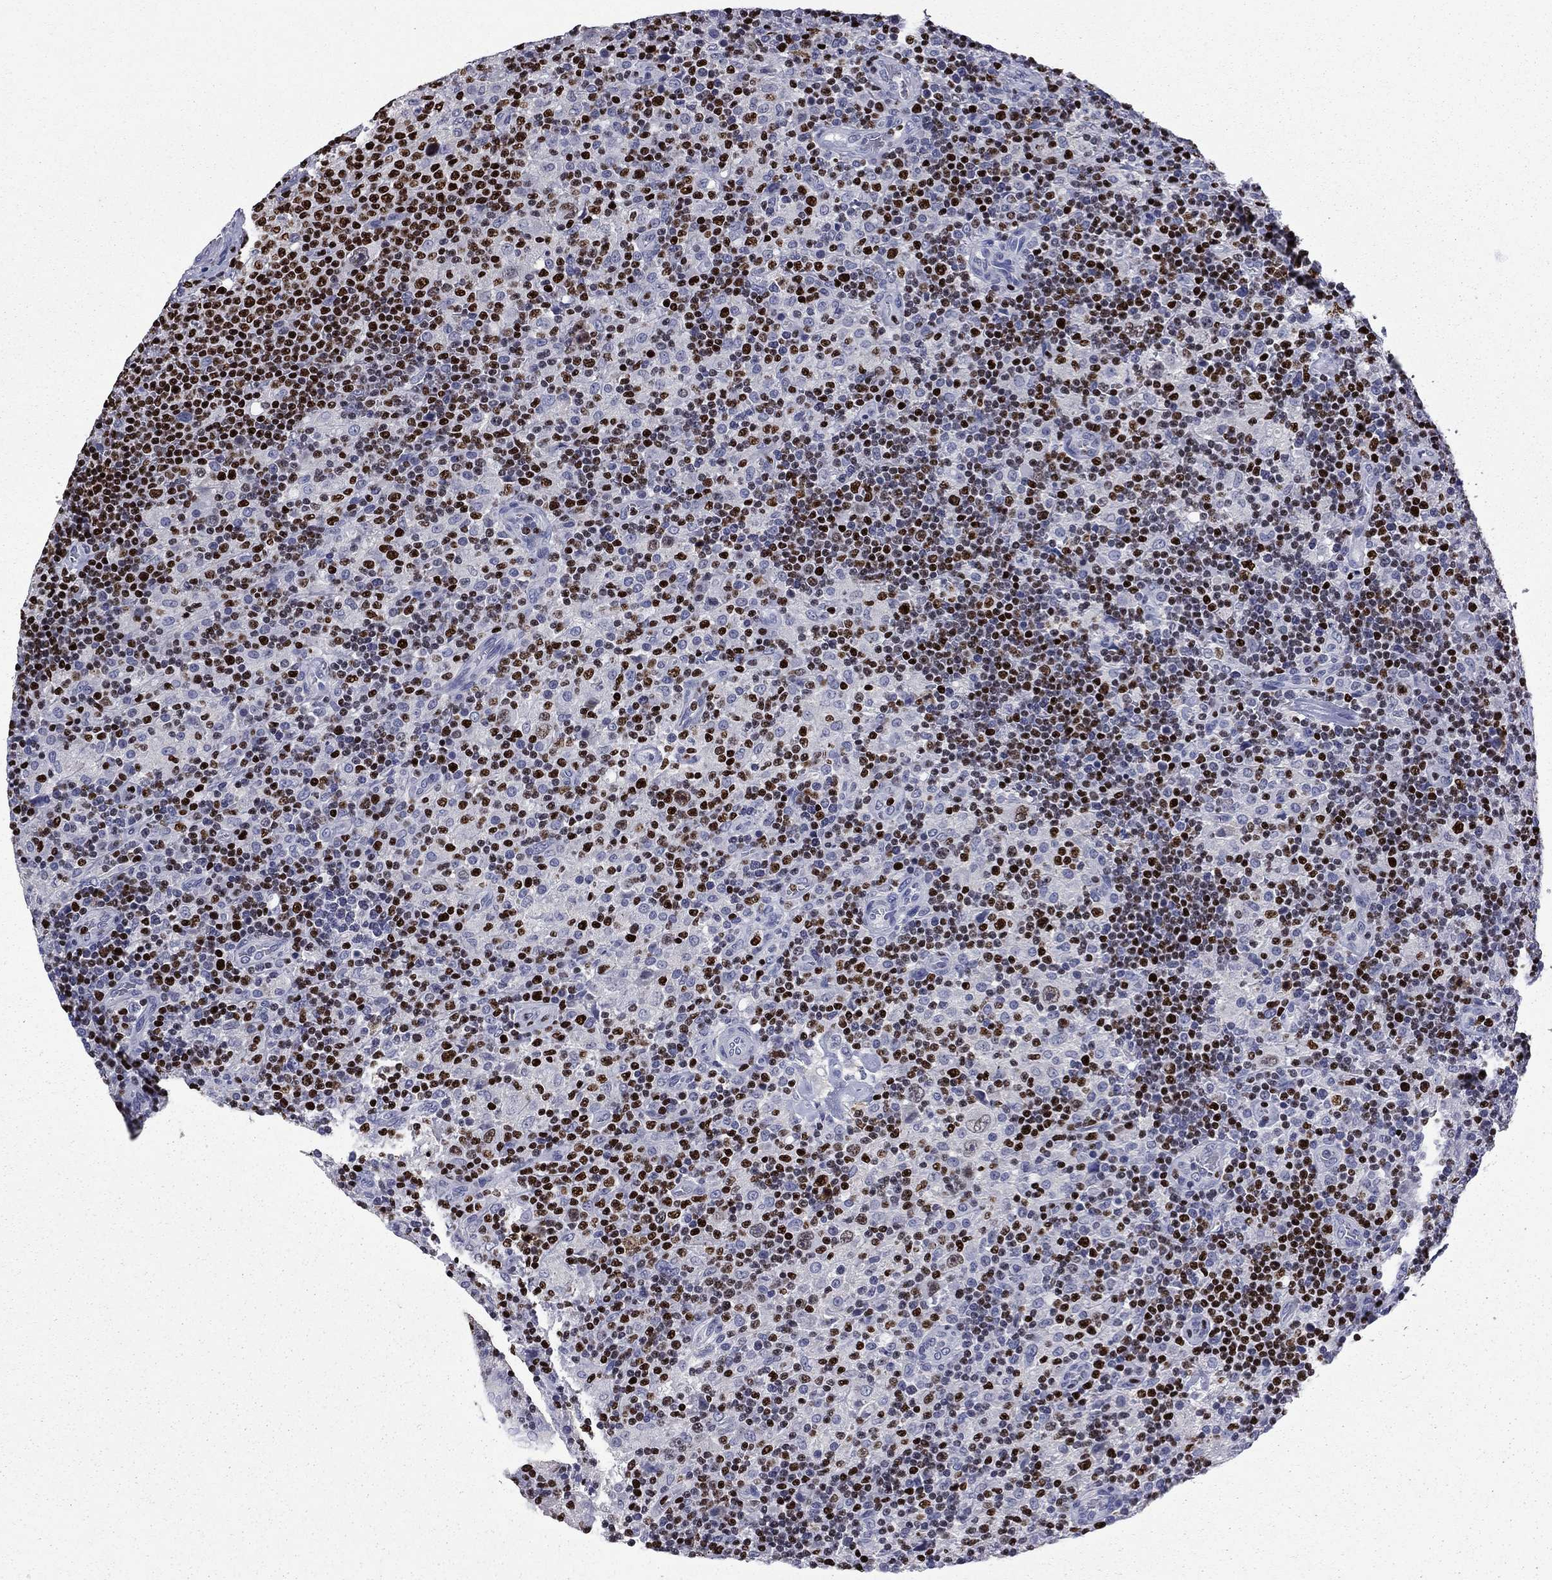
{"staining": {"intensity": "strong", "quantity": "<25%", "location": "nuclear"}, "tissue": "lymphoma", "cell_type": "Tumor cells", "image_type": "cancer", "snomed": [{"axis": "morphology", "description": "Hodgkin's disease, NOS"}, {"axis": "topography", "description": "Lymph node"}], "caption": "Protein analysis of lymphoma tissue exhibits strong nuclear expression in about <25% of tumor cells. (Brightfield microscopy of DAB IHC at high magnification).", "gene": "IKZF3", "patient": {"sex": "male", "age": 70}}